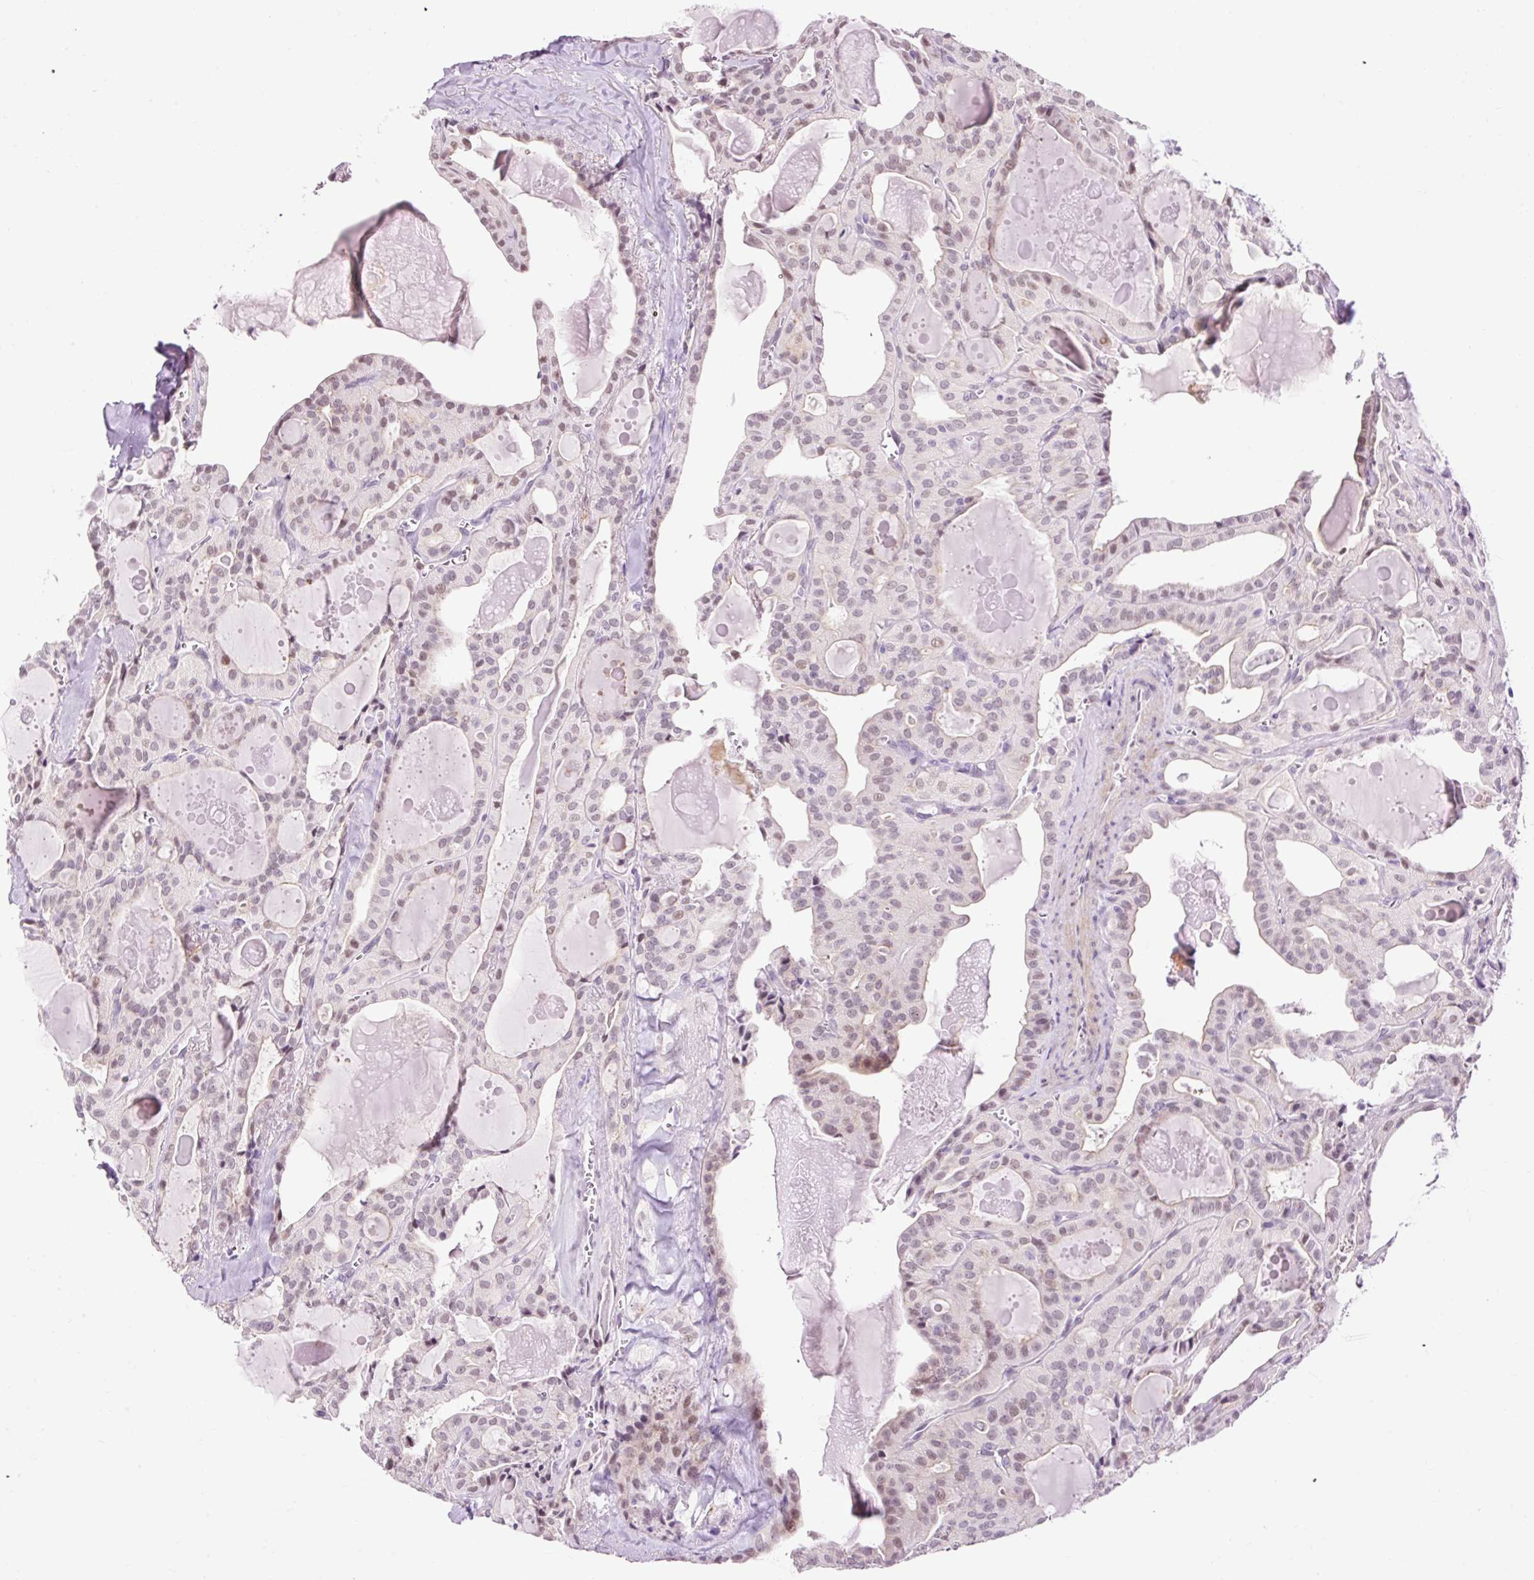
{"staining": {"intensity": "weak", "quantity": "<25%", "location": "nuclear"}, "tissue": "thyroid cancer", "cell_type": "Tumor cells", "image_type": "cancer", "snomed": [{"axis": "morphology", "description": "Papillary adenocarcinoma, NOS"}, {"axis": "topography", "description": "Thyroid gland"}], "caption": "IHC histopathology image of thyroid cancer (papillary adenocarcinoma) stained for a protein (brown), which shows no positivity in tumor cells.", "gene": "LY86", "patient": {"sex": "male", "age": 52}}